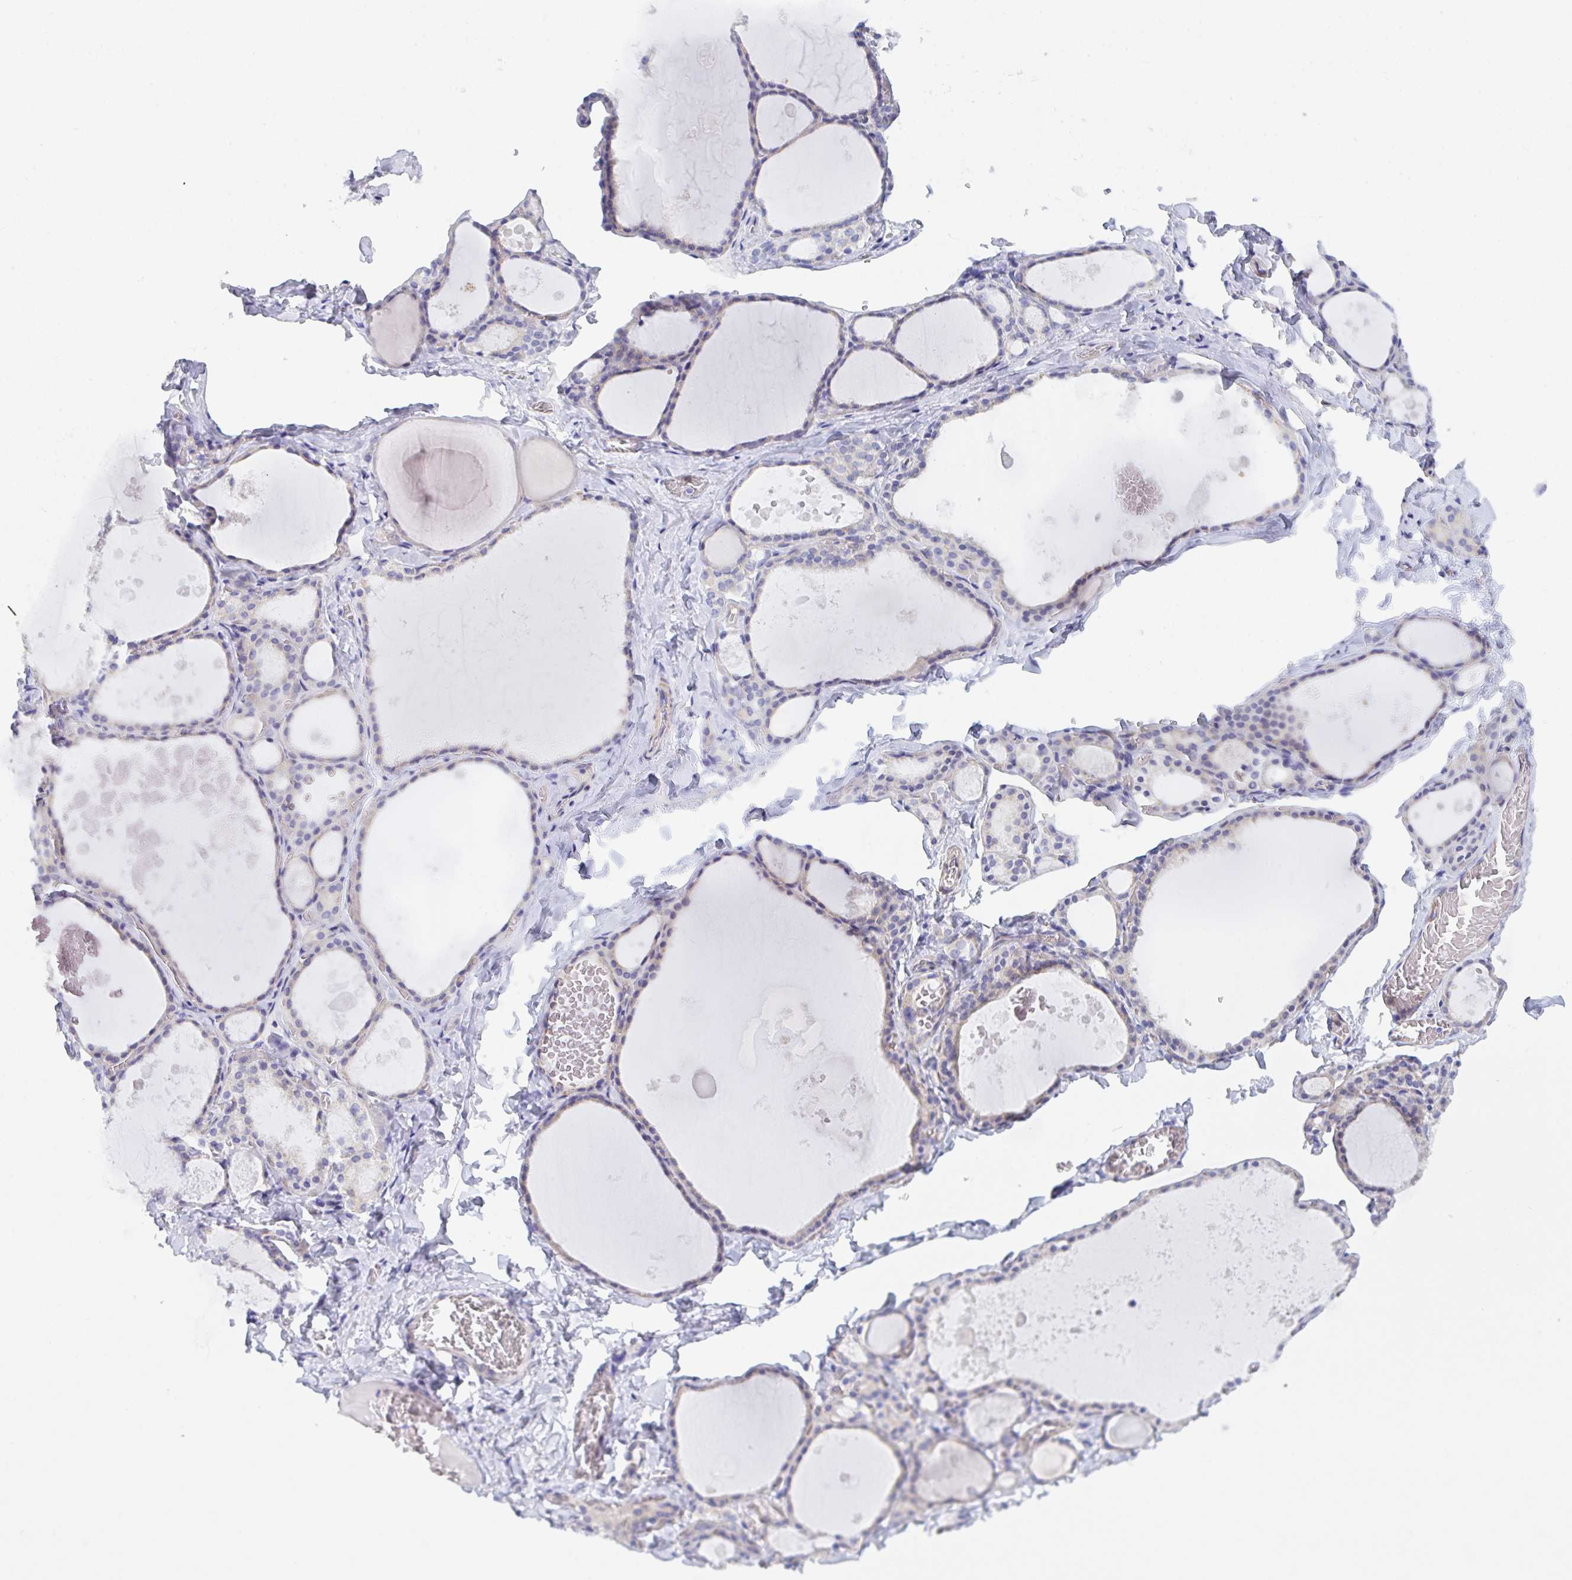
{"staining": {"intensity": "weak", "quantity": "25%-75%", "location": "cytoplasmic/membranous"}, "tissue": "thyroid gland", "cell_type": "Glandular cells", "image_type": "normal", "snomed": [{"axis": "morphology", "description": "Normal tissue, NOS"}, {"axis": "topography", "description": "Thyroid gland"}], "caption": "Weak cytoplasmic/membranous expression for a protein is present in approximately 25%-75% of glandular cells of normal thyroid gland using immunohistochemistry (IHC).", "gene": "CEP170B", "patient": {"sex": "male", "age": 56}}